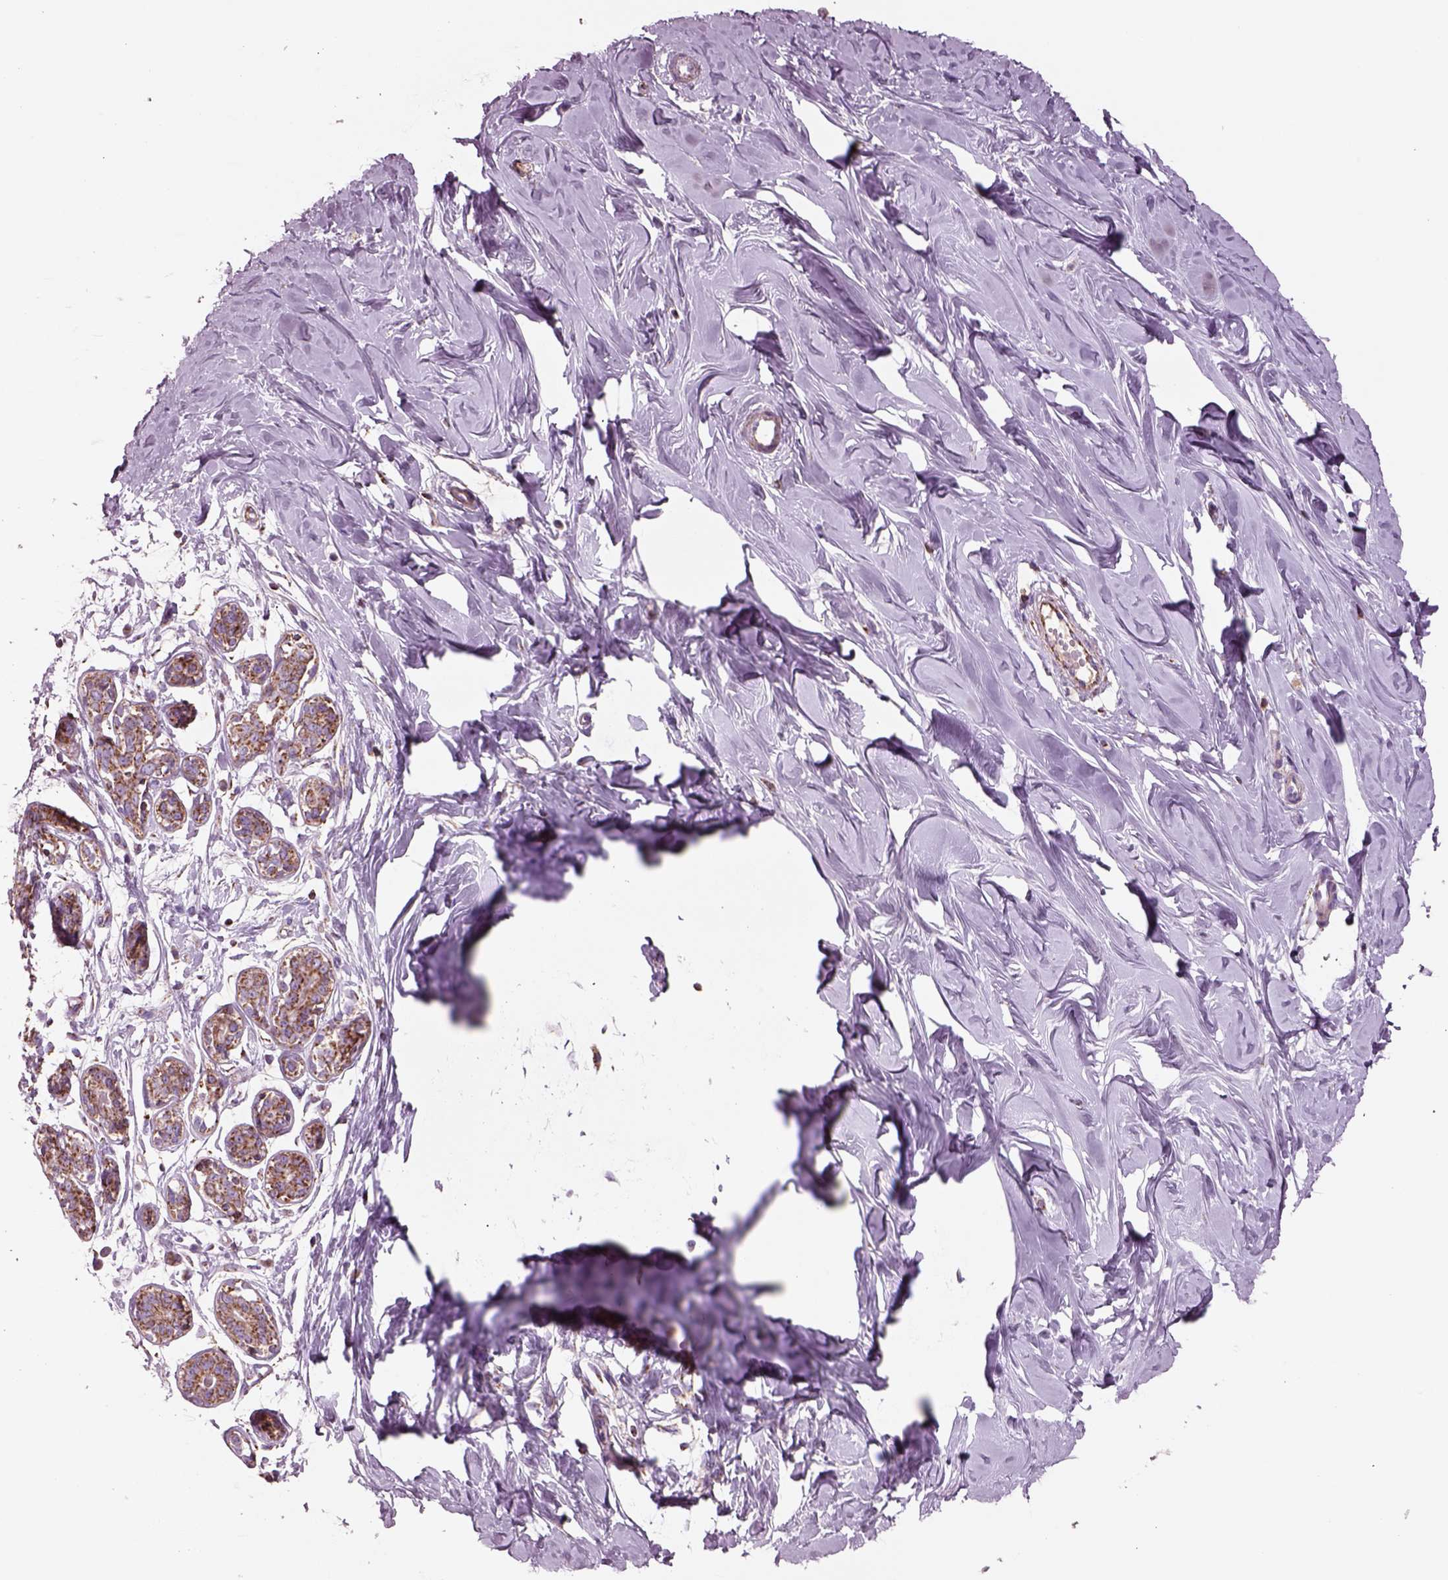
{"staining": {"intensity": "negative", "quantity": "none", "location": "none"}, "tissue": "breast", "cell_type": "Adipocytes", "image_type": "normal", "snomed": [{"axis": "morphology", "description": "Normal tissue, NOS"}, {"axis": "topography", "description": "Breast"}], "caption": "IHC photomicrograph of benign breast stained for a protein (brown), which shows no expression in adipocytes.", "gene": "SLC25A24", "patient": {"sex": "female", "age": 27}}